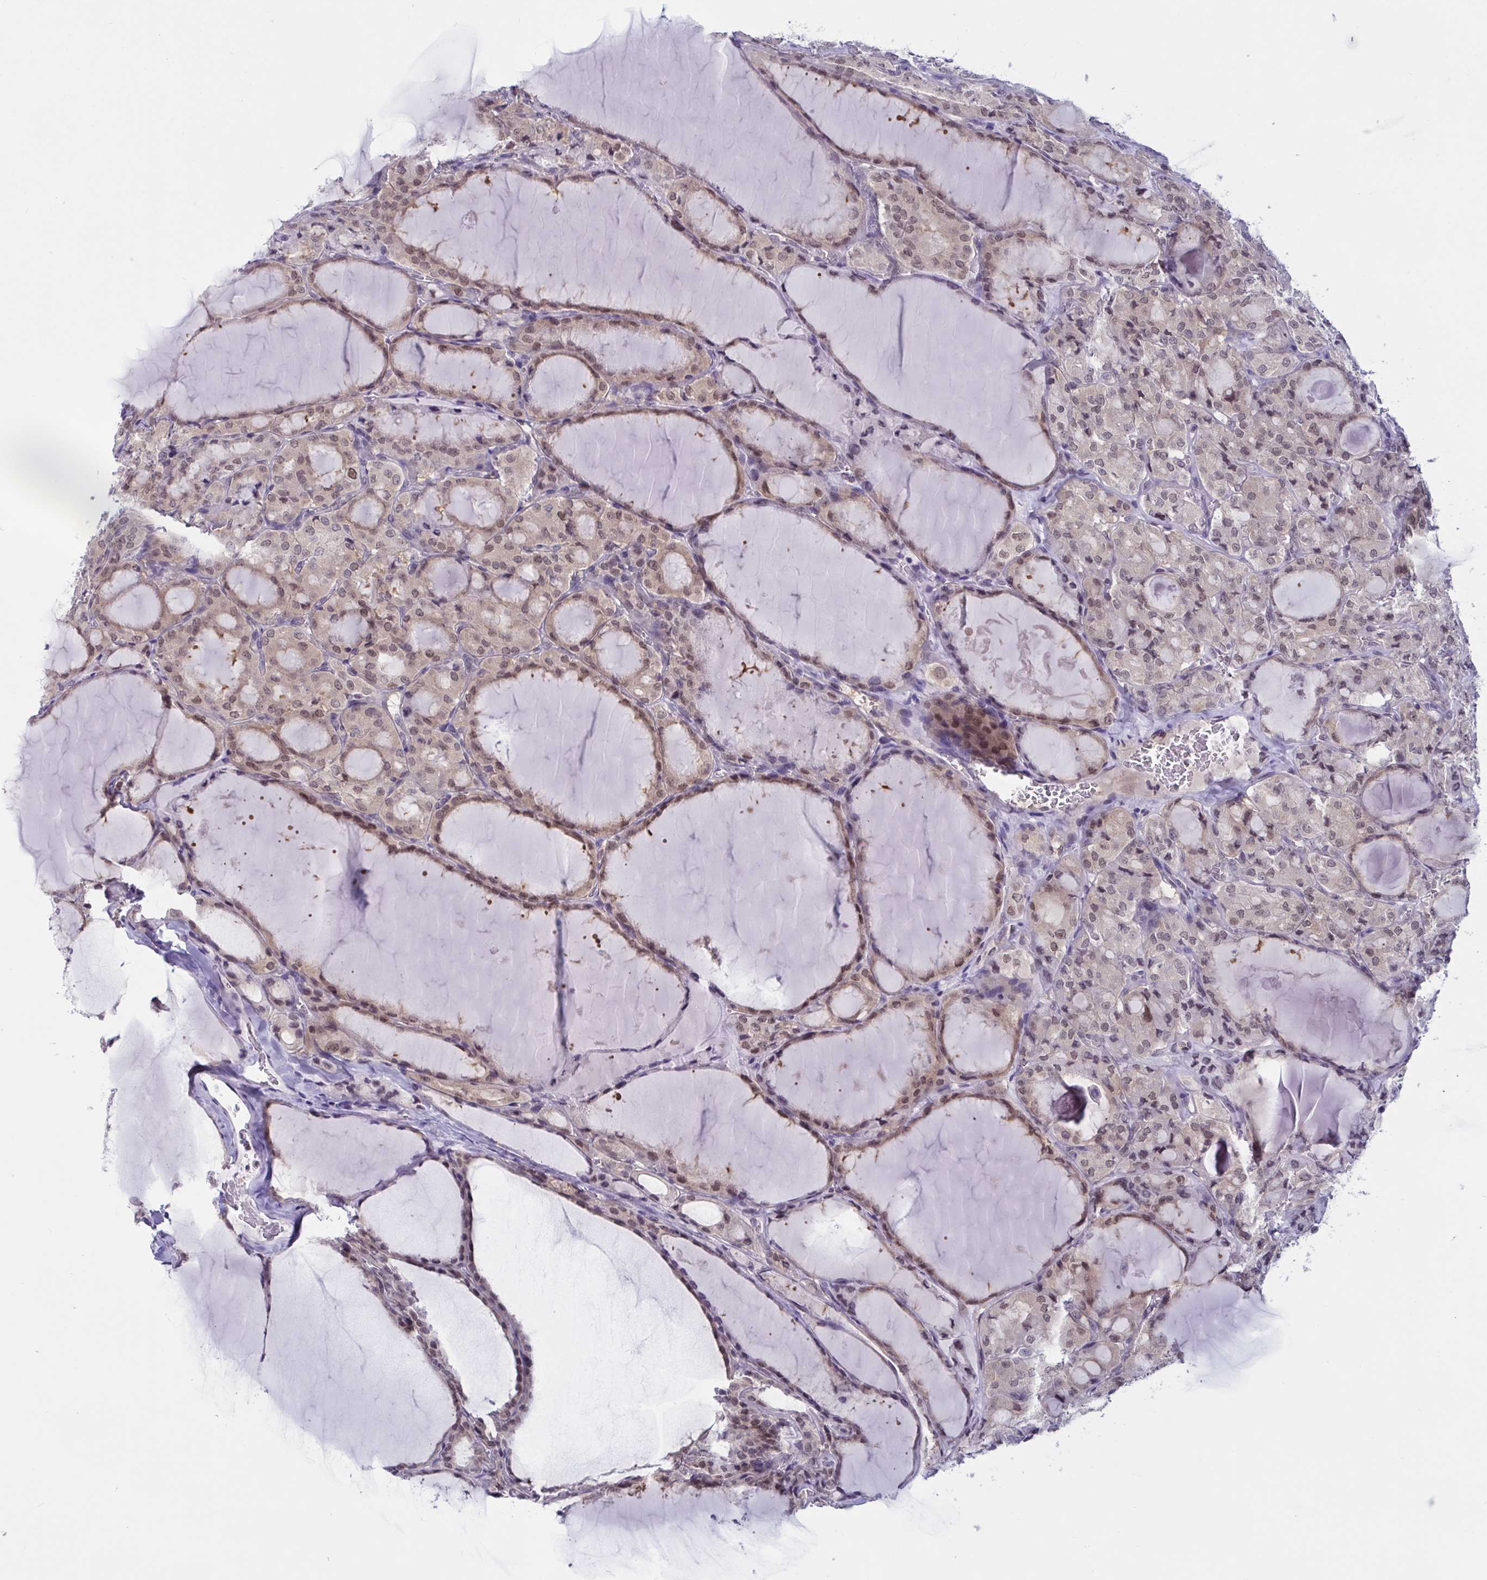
{"staining": {"intensity": "weak", "quantity": "25%-75%", "location": "nuclear"}, "tissue": "thyroid cancer", "cell_type": "Tumor cells", "image_type": "cancer", "snomed": [{"axis": "morphology", "description": "Papillary adenocarcinoma, NOS"}, {"axis": "topography", "description": "Thyroid gland"}], "caption": "A brown stain highlights weak nuclear expression of a protein in human thyroid cancer tumor cells. The protein of interest is shown in brown color, while the nuclei are stained blue.", "gene": "TSN", "patient": {"sex": "male", "age": 87}}